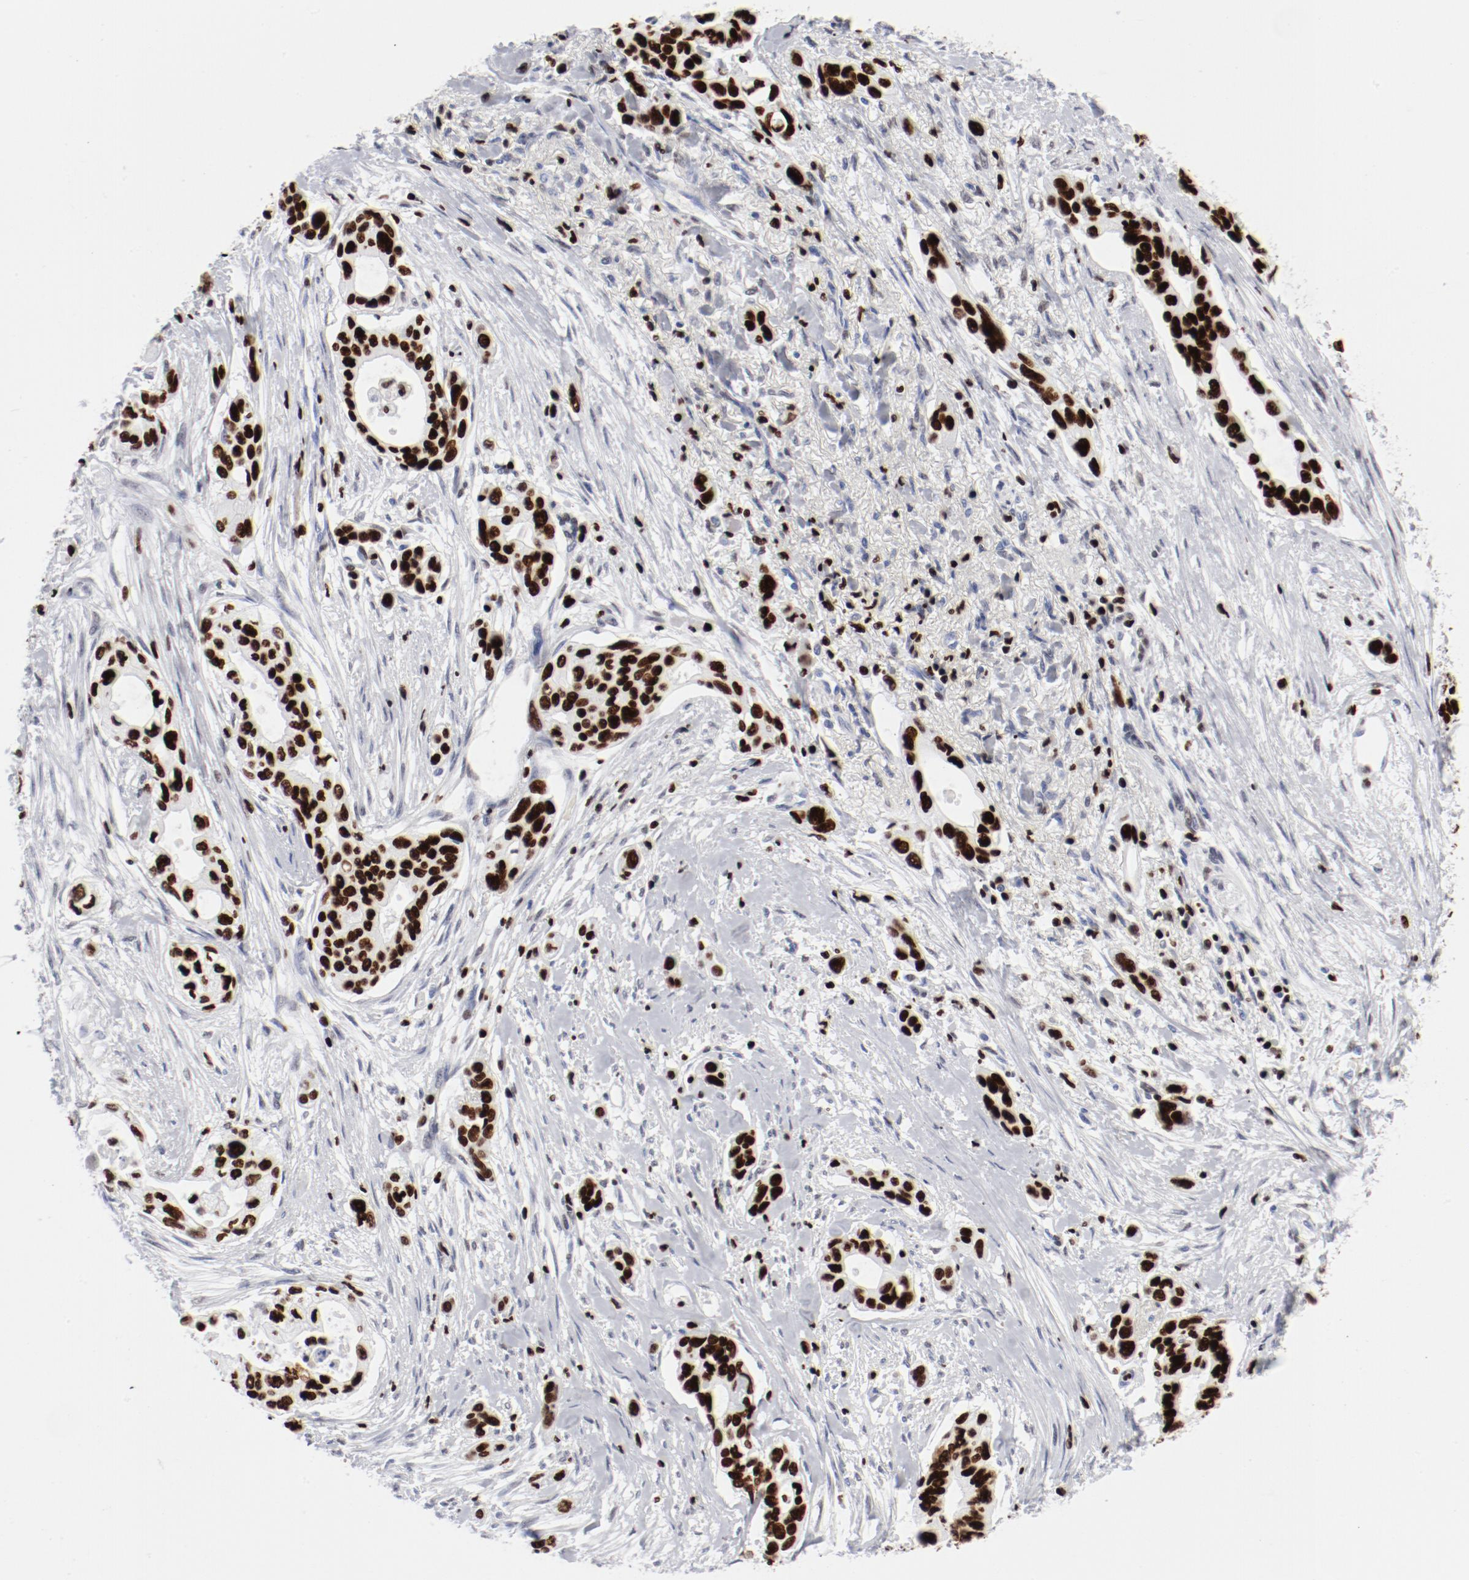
{"staining": {"intensity": "strong", "quantity": ">75%", "location": "nuclear"}, "tissue": "pancreatic cancer", "cell_type": "Tumor cells", "image_type": "cancer", "snomed": [{"axis": "morphology", "description": "Adenocarcinoma, NOS"}, {"axis": "topography", "description": "Pancreas"}], "caption": "An immunohistochemistry (IHC) image of neoplastic tissue is shown. Protein staining in brown labels strong nuclear positivity in pancreatic adenocarcinoma within tumor cells. (DAB (3,3'-diaminobenzidine) IHC, brown staining for protein, blue staining for nuclei).", "gene": "SMARCC2", "patient": {"sex": "female", "age": 60}}